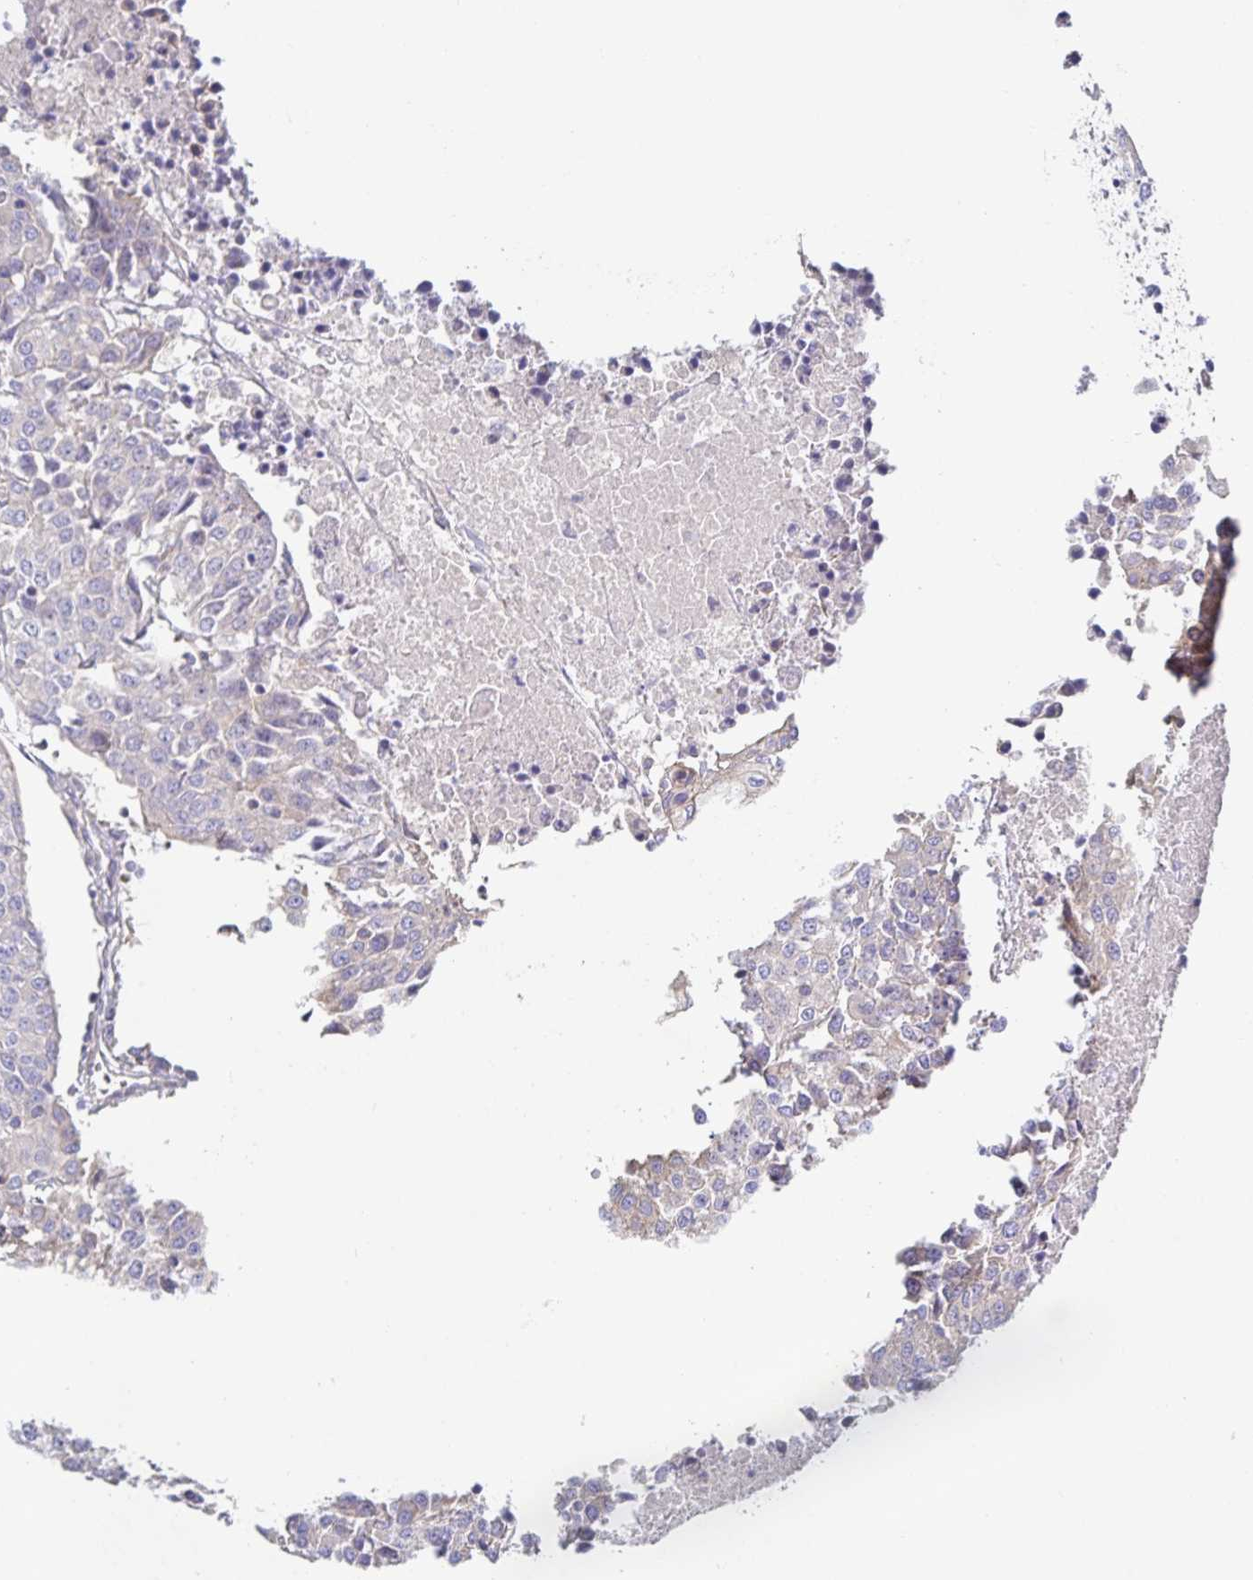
{"staining": {"intensity": "negative", "quantity": "none", "location": "none"}, "tissue": "urothelial cancer", "cell_type": "Tumor cells", "image_type": "cancer", "snomed": [{"axis": "morphology", "description": "Urothelial carcinoma, High grade"}, {"axis": "topography", "description": "Urinary bladder"}], "caption": "This is an immunohistochemistry micrograph of urothelial cancer. There is no expression in tumor cells.", "gene": "METTL22", "patient": {"sex": "female", "age": 85}}